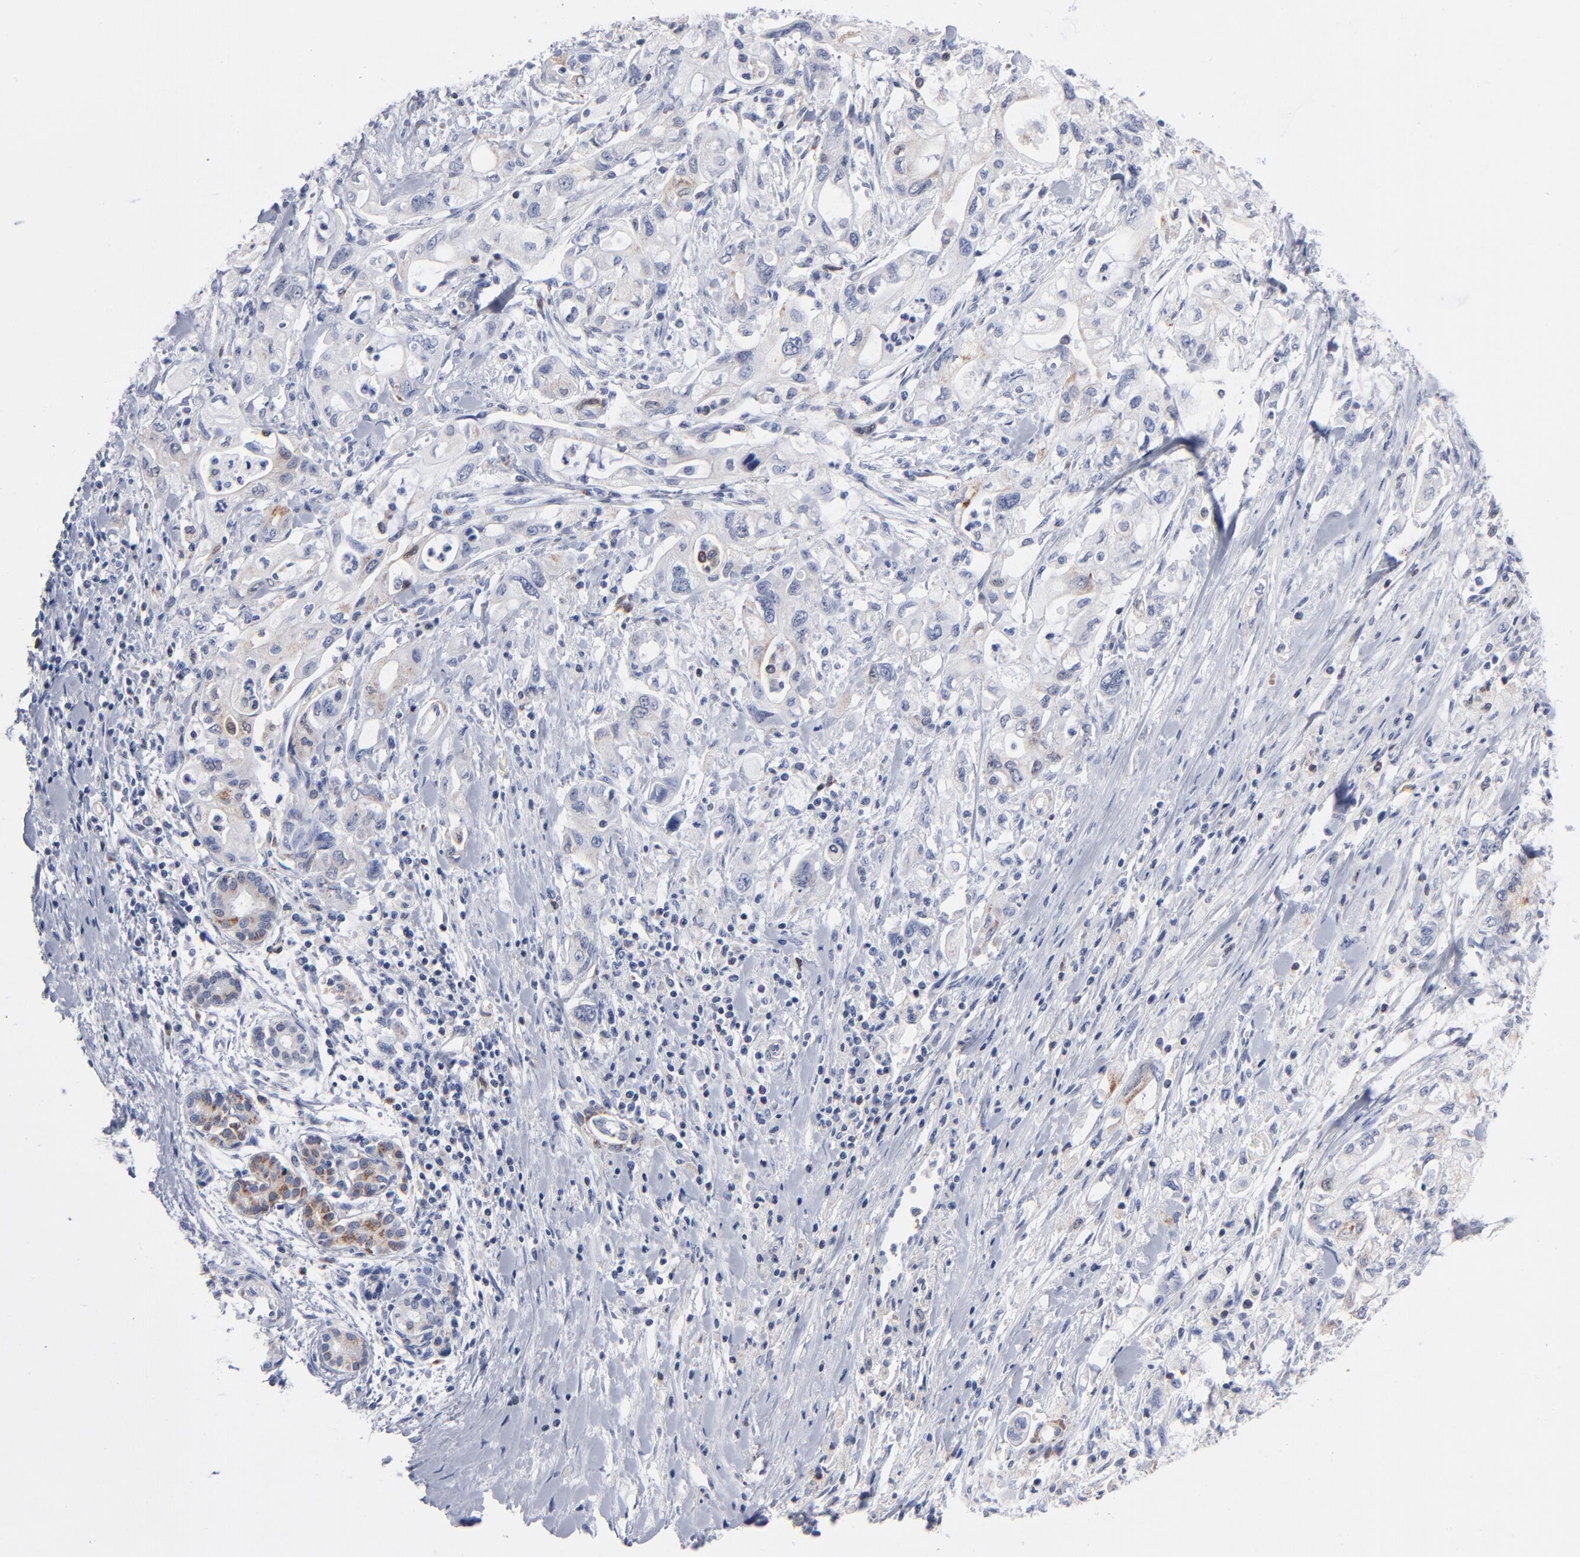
{"staining": {"intensity": "negative", "quantity": "none", "location": "none"}, "tissue": "pancreatic cancer", "cell_type": "Tumor cells", "image_type": "cancer", "snomed": [{"axis": "morphology", "description": "Adenocarcinoma, NOS"}, {"axis": "topography", "description": "Pancreas"}], "caption": "This is an immunohistochemistry photomicrograph of adenocarcinoma (pancreatic). There is no expression in tumor cells.", "gene": "CHCHD10", "patient": {"sex": "male", "age": 79}}